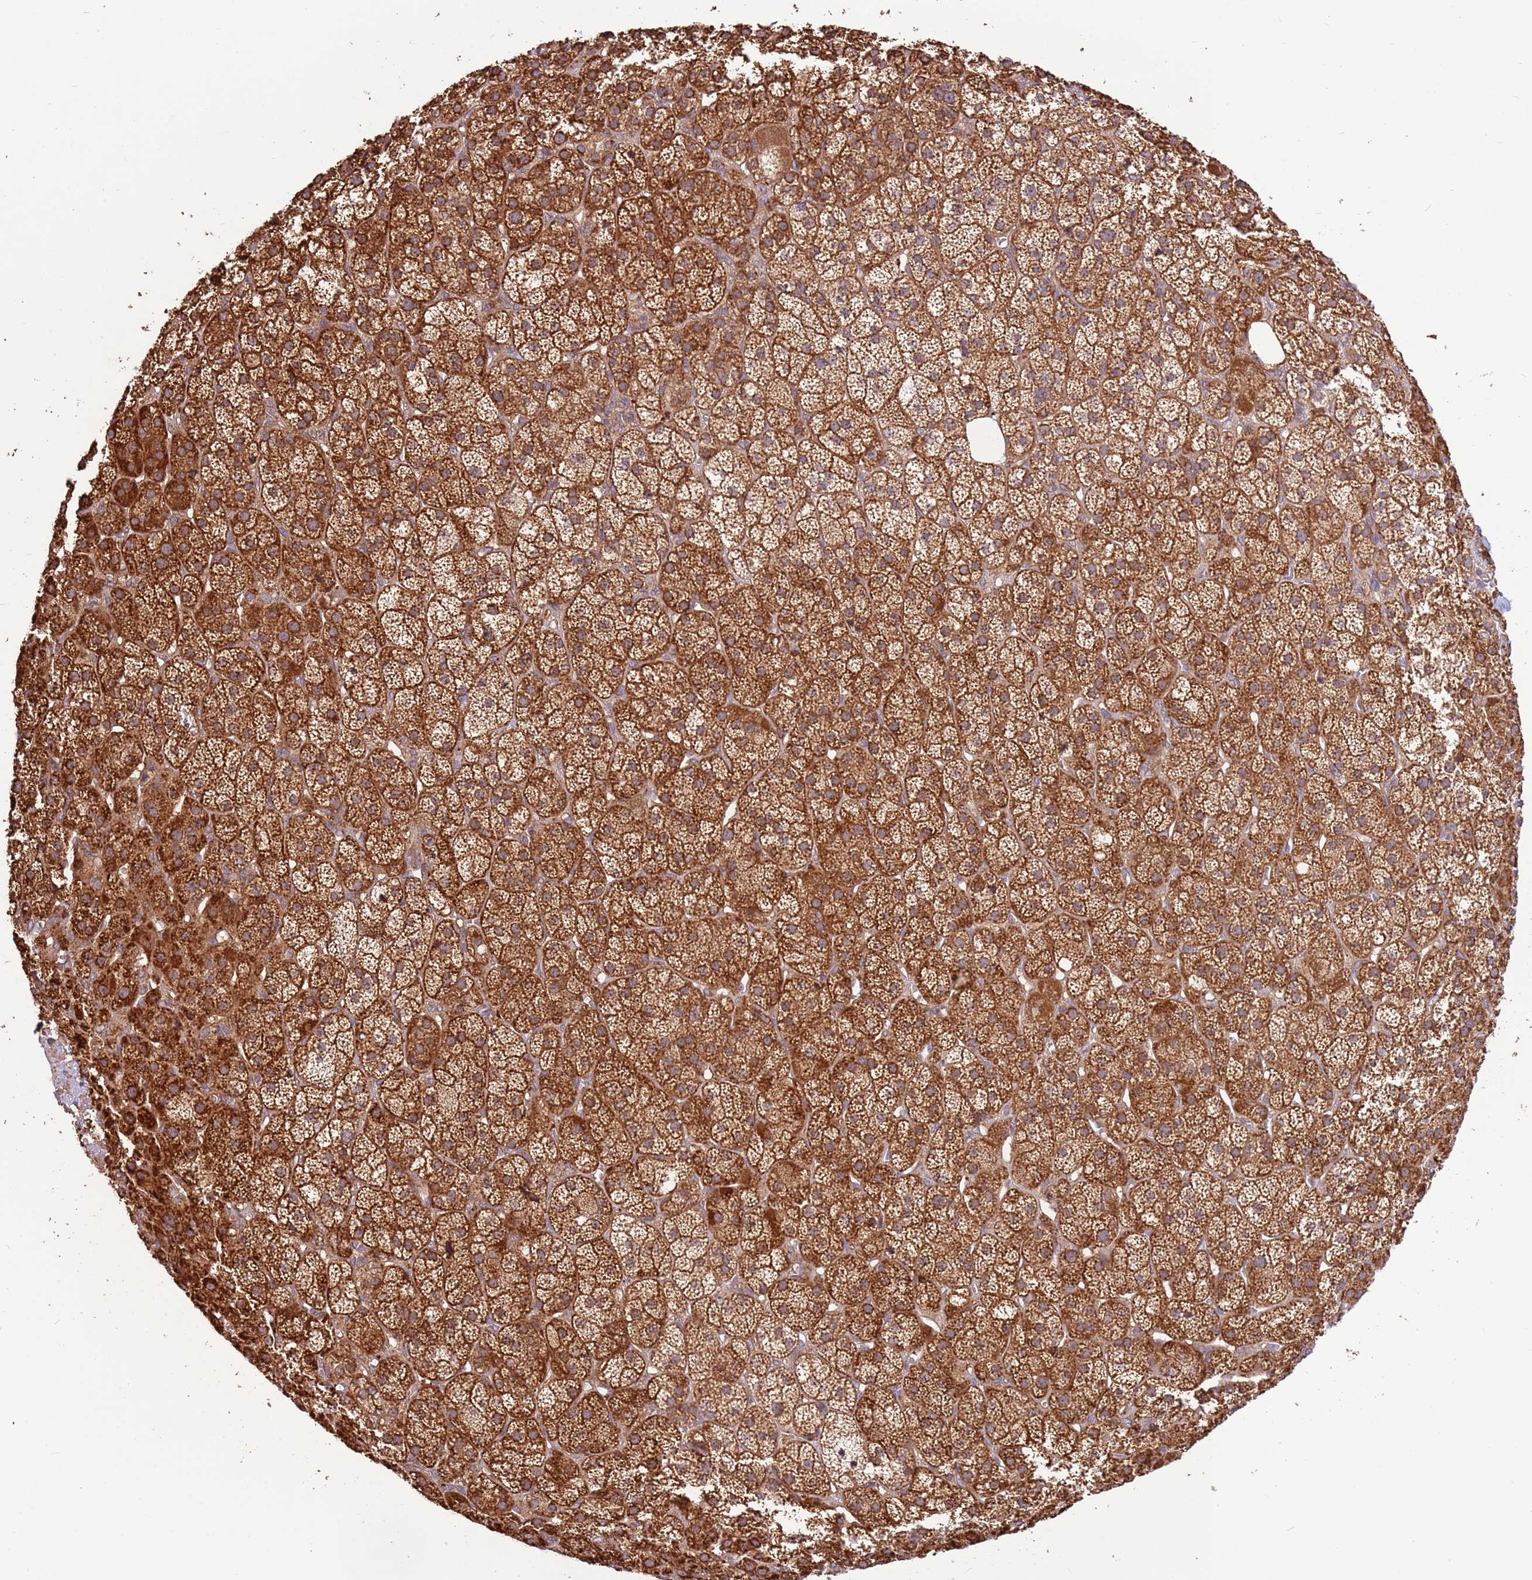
{"staining": {"intensity": "strong", "quantity": ">75%", "location": "cytoplasmic/membranous,nuclear"}, "tissue": "adrenal gland", "cell_type": "Glandular cells", "image_type": "normal", "snomed": [{"axis": "morphology", "description": "Normal tissue, NOS"}, {"axis": "topography", "description": "Adrenal gland"}], "caption": "Human adrenal gland stained for a protein (brown) demonstrates strong cytoplasmic/membranous,nuclear positive positivity in approximately >75% of glandular cells.", "gene": "CCDC112", "patient": {"sex": "female", "age": 57}}